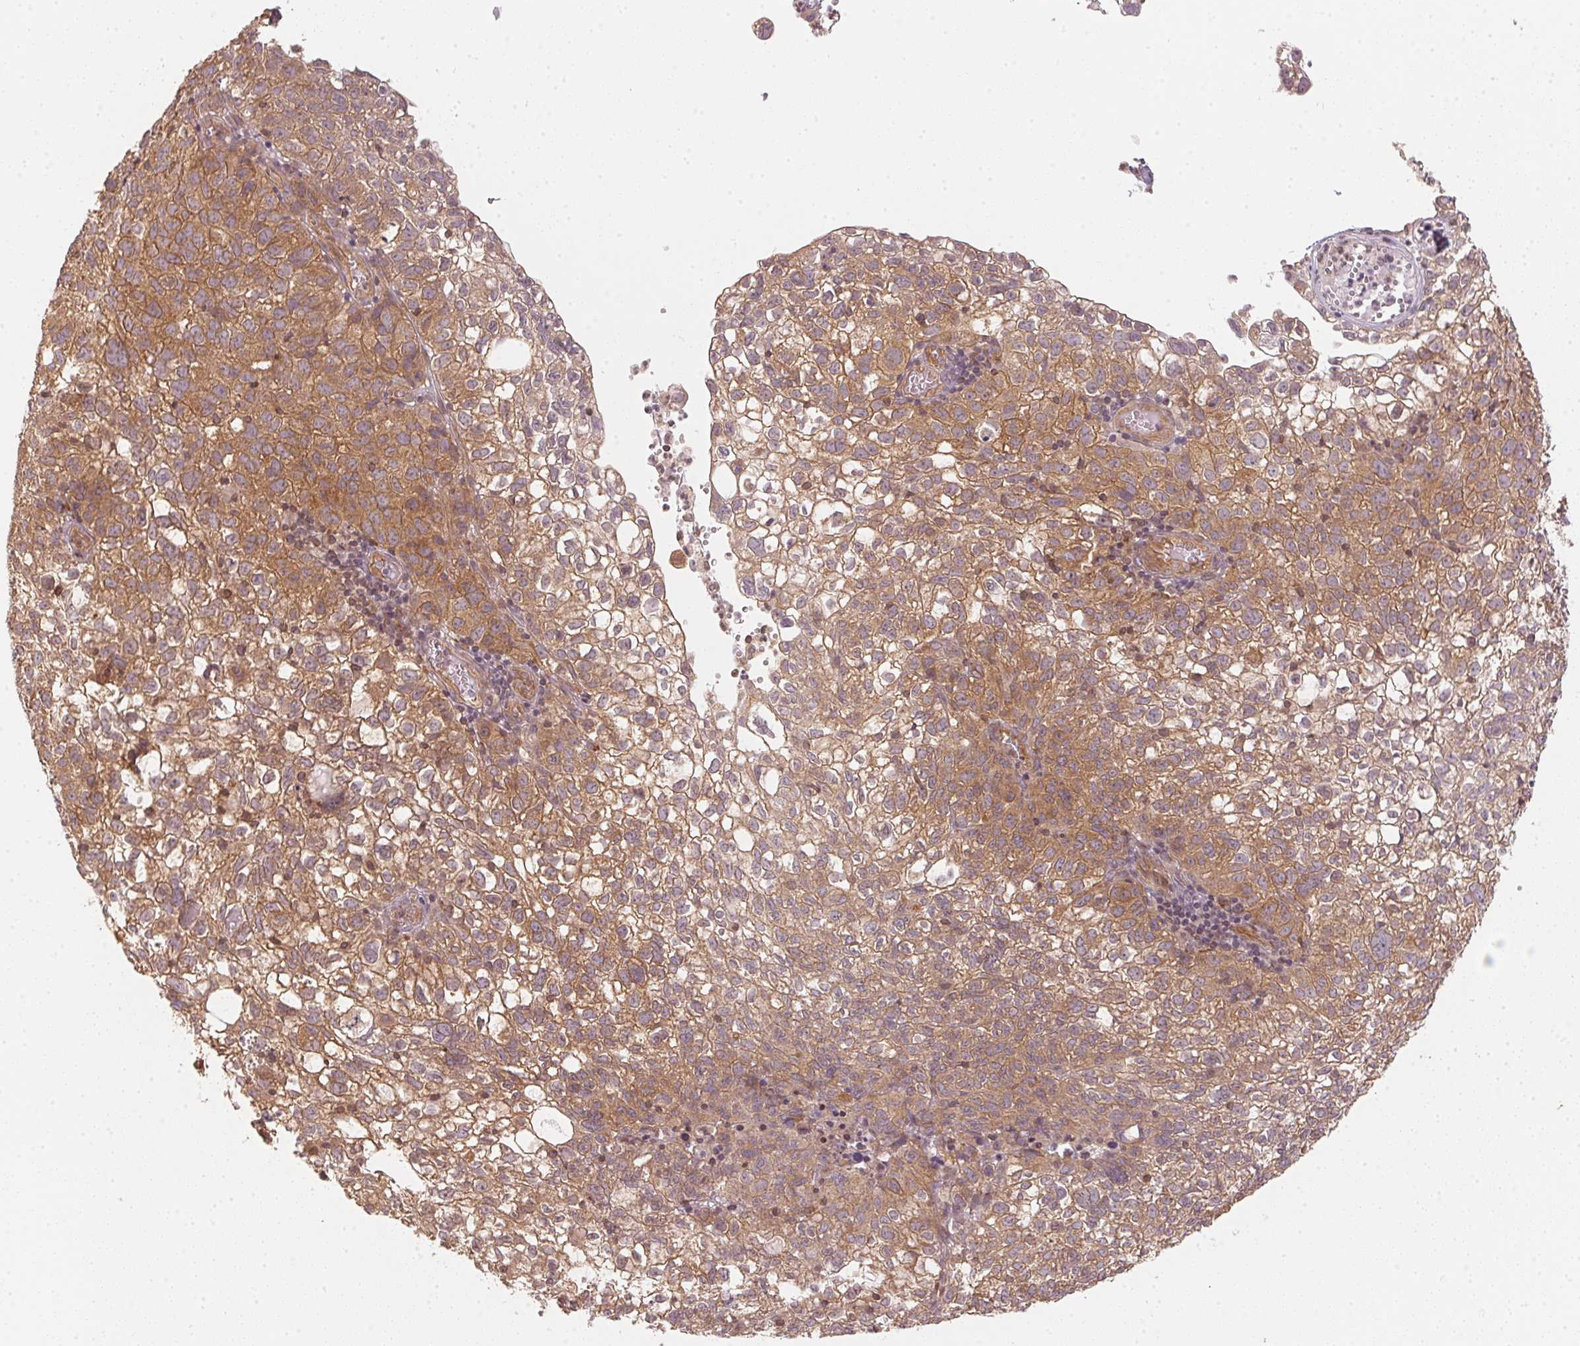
{"staining": {"intensity": "moderate", "quantity": ">75%", "location": "cytoplasmic/membranous"}, "tissue": "cervical cancer", "cell_type": "Tumor cells", "image_type": "cancer", "snomed": [{"axis": "morphology", "description": "Squamous cell carcinoma, NOS"}, {"axis": "topography", "description": "Cervix"}], "caption": "Approximately >75% of tumor cells in cervical cancer reveal moderate cytoplasmic/membranous protein staining as visualized by brown immunohistochemical staining.", "gene": "STRN4", "patient": {"sex": "female", "age": 55}}